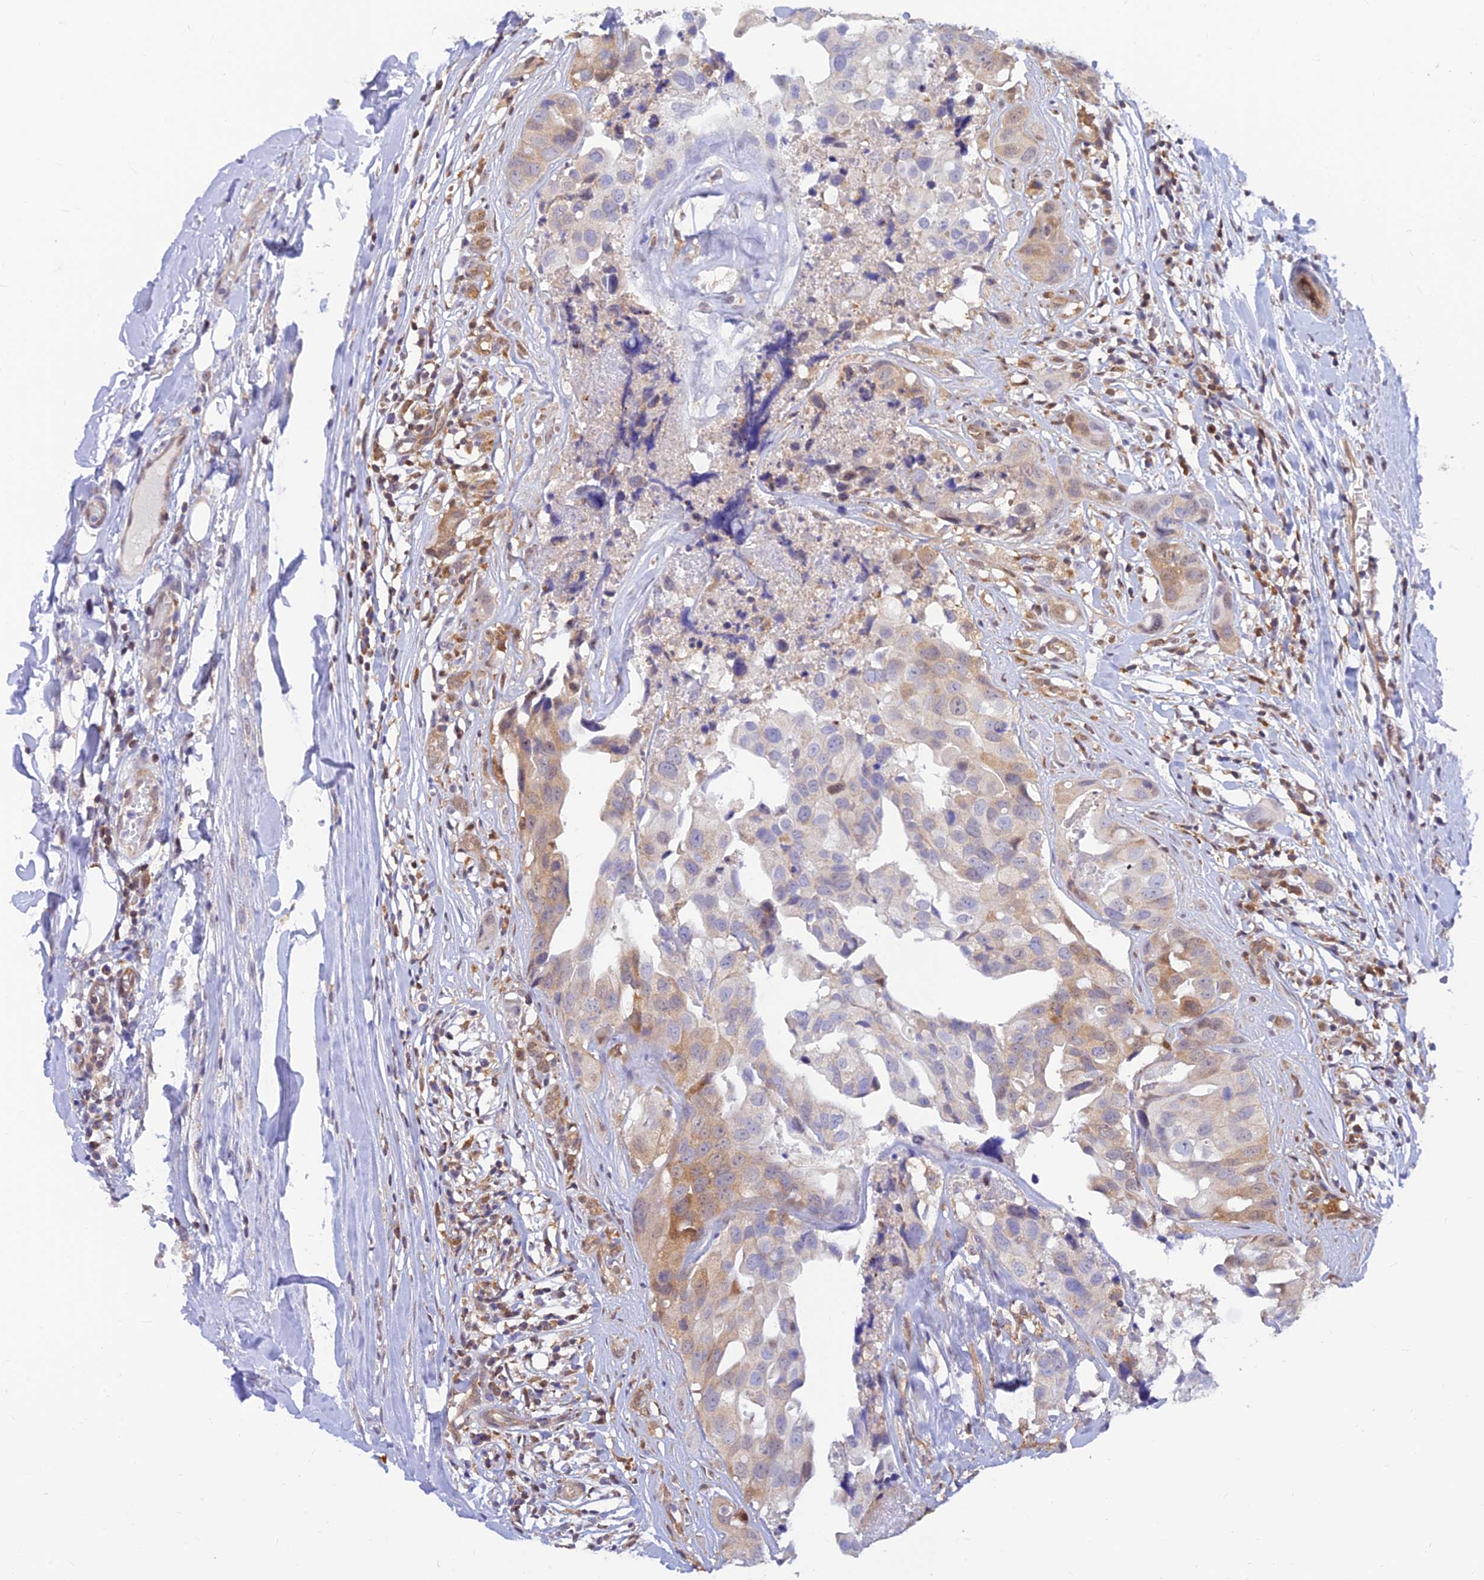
{"staining": {"intensity": "weak", "quantity": "25%-75%", "location": "cytoplasmic/membranous"}, "tissue": "head and neck cancer", "cell_type": "Tumor cells", "image_type": "cancer", "snomed": [{"axis": "morphology", "description": "Adenocarcinoma, NOS"}, {"axis": "morphology", "description": "Adenocarcinoma, metastatic, NOS"}, {"axis": "topography", "description": "Head-Neck"}], "caption": "Immunohistochemistry (IHC) (DAB) staining of human metastatic adenocarcinoma (head and neck) exhibits weak cytoplasmic/membranous protein positivity in approximately 25%-75% of tumor cells.", "gene": "LYSMD2", "patient": {"sex": "male", "age": 75}}